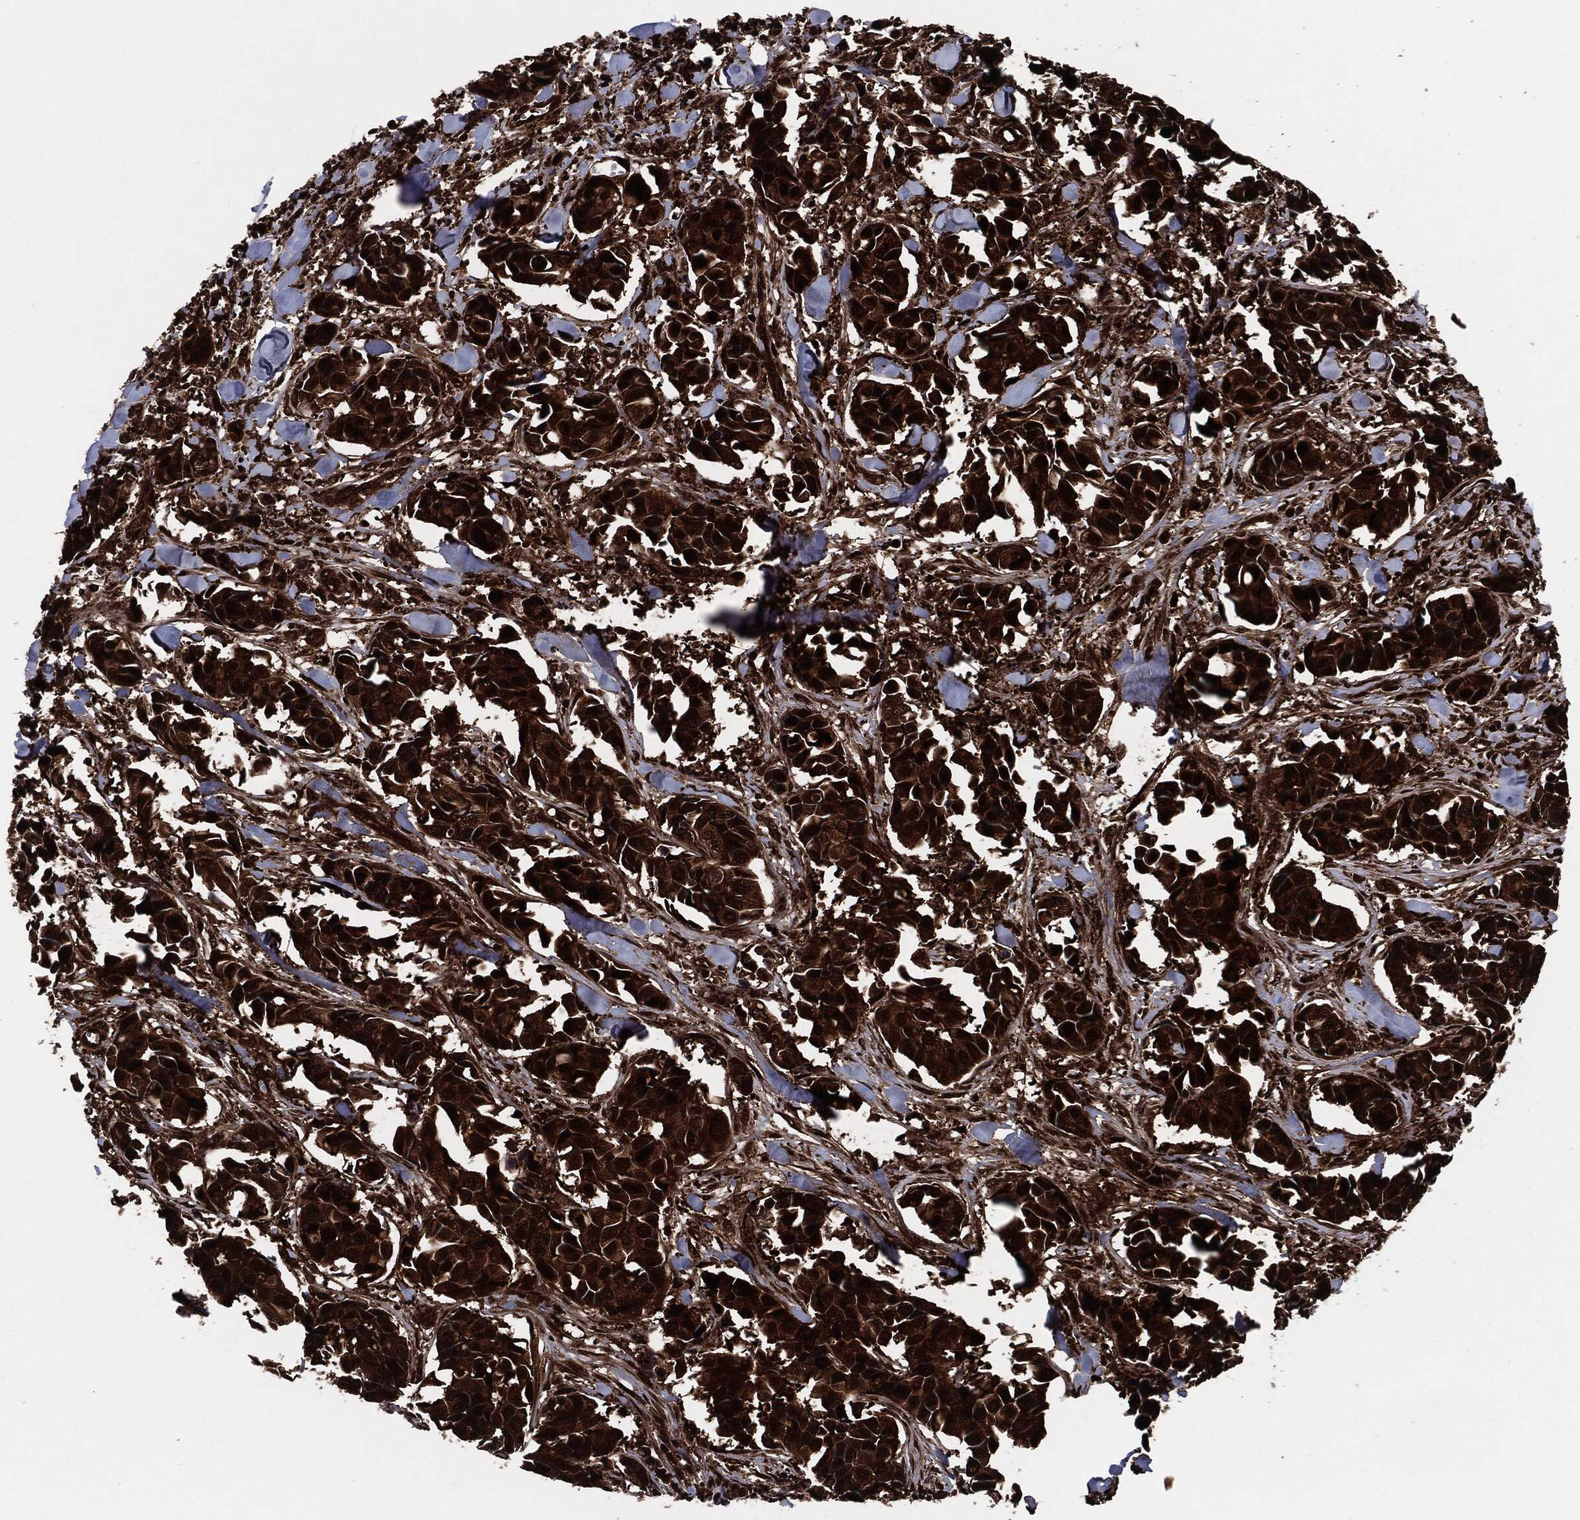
{"staining": {"intensity": "strong", "quantity": ">75%", "location": "cytoplasmic/membranous"}, "tissue": "head and neck cancer", "cell_type": "Tumor cells", "image_type": "cancer", "snomed": [{"axis": "morphology", "description": "Adenocarcinoma, NOS"}, {"axis": "topography", "description": "Head-Neck"}], "caption": "Protein expression analysis of human adenocarcinoma (head and neck) reveals strong cytoplasmic/membranous expression in approximately >75% of tumor cells.", "gene": "YWHAB", "patient": {"sex": "male", "age": 76}}